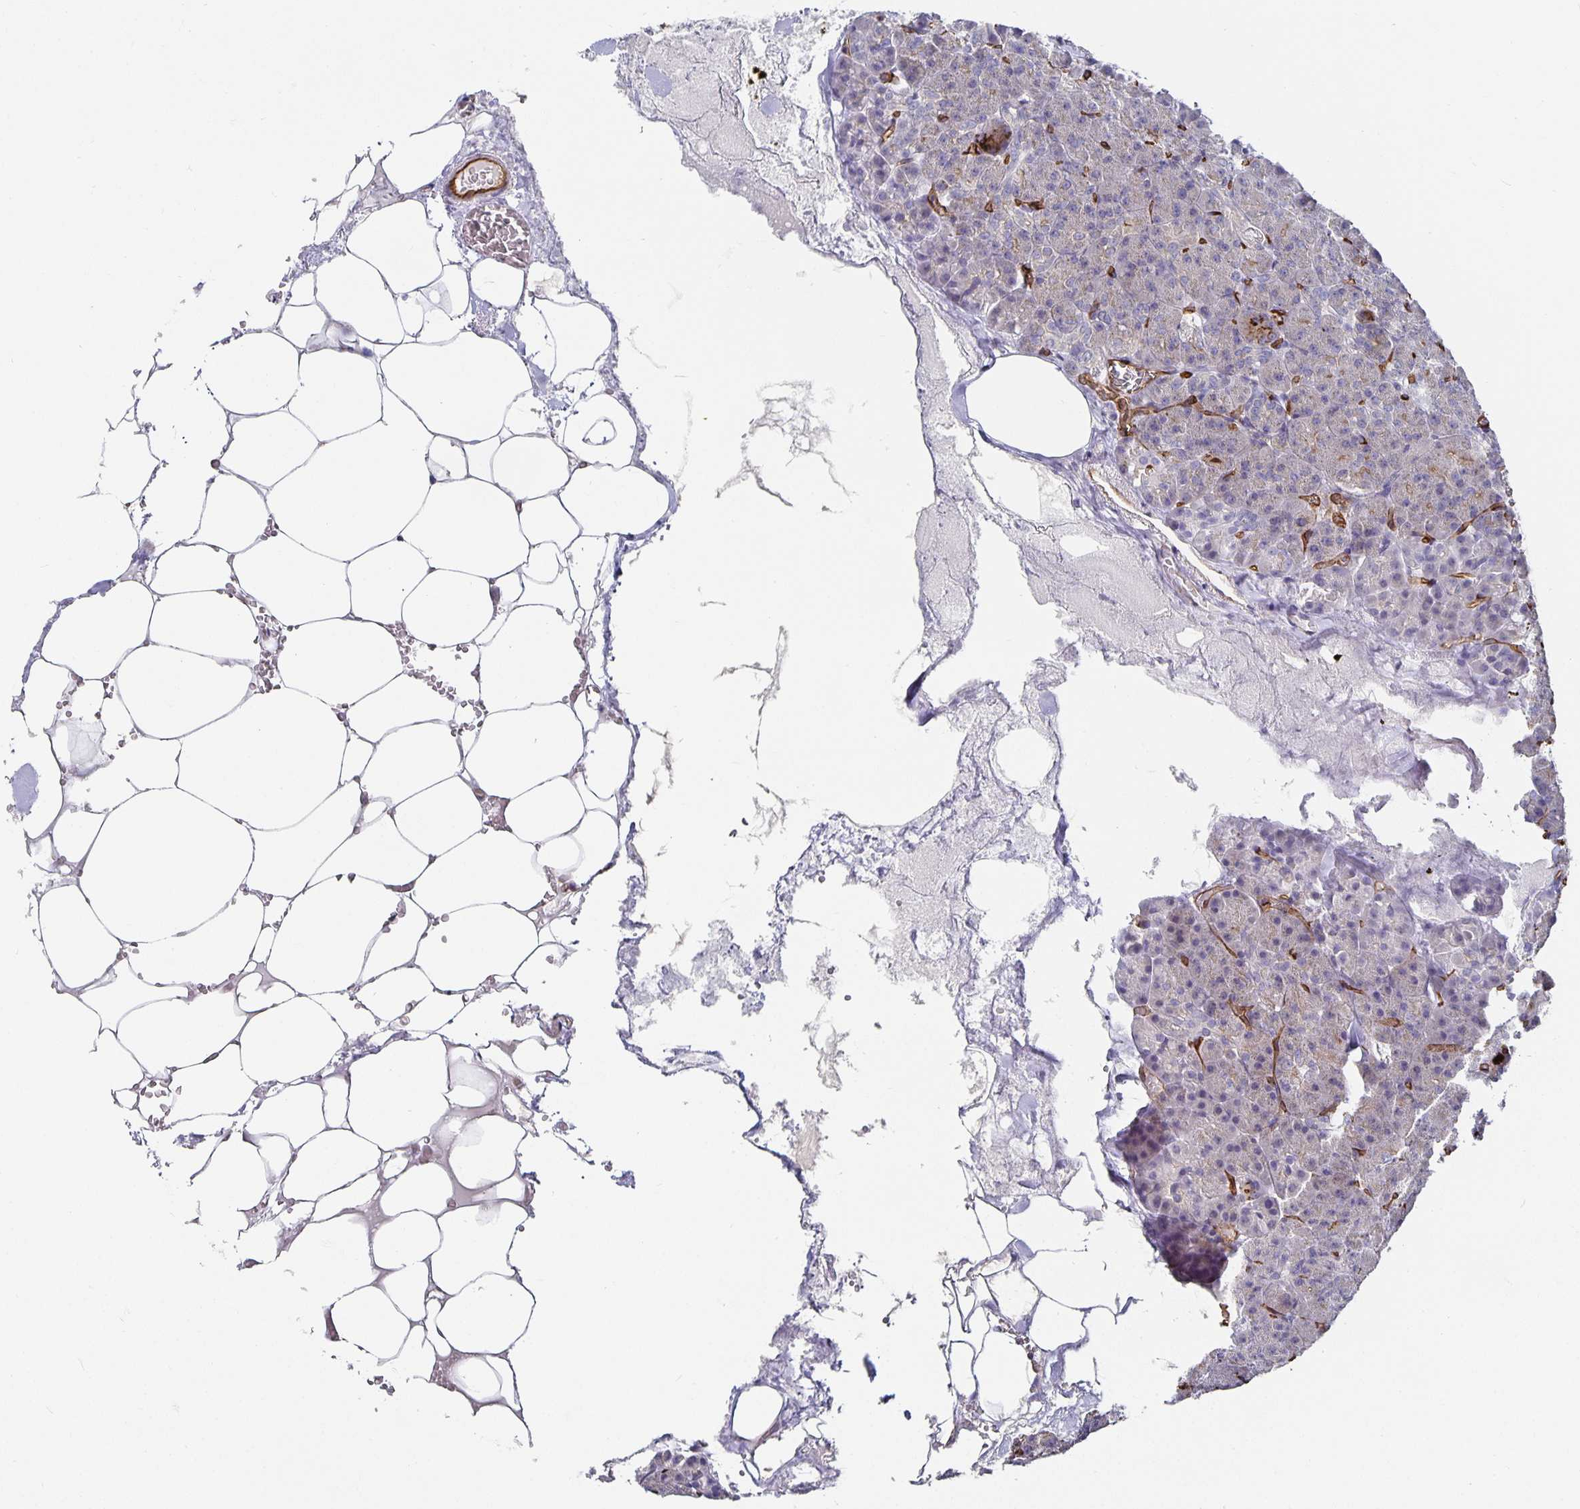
{"staining": {"intensity": "moderate", "quantity": "<25%", "location": "cytoplasmic/membranous"}, "tissue": "pancreas", "cell_type": "Exocrine glandular cells", "image_type": "normal", "snomed": [{"axis": "morphology", "description": "Normal tissue, NOS"}, {"axis": "topography", "description": "Pancreas"}], "caption": "Immunohistochemical staining of unremarkable pancreas shows <25% levels of moderate cytoplasmic/membranous protein expression in about <25% of exocrine glandular cells.", "gene": "PODXL", "patient": {"sex": "female", "age": 74}}